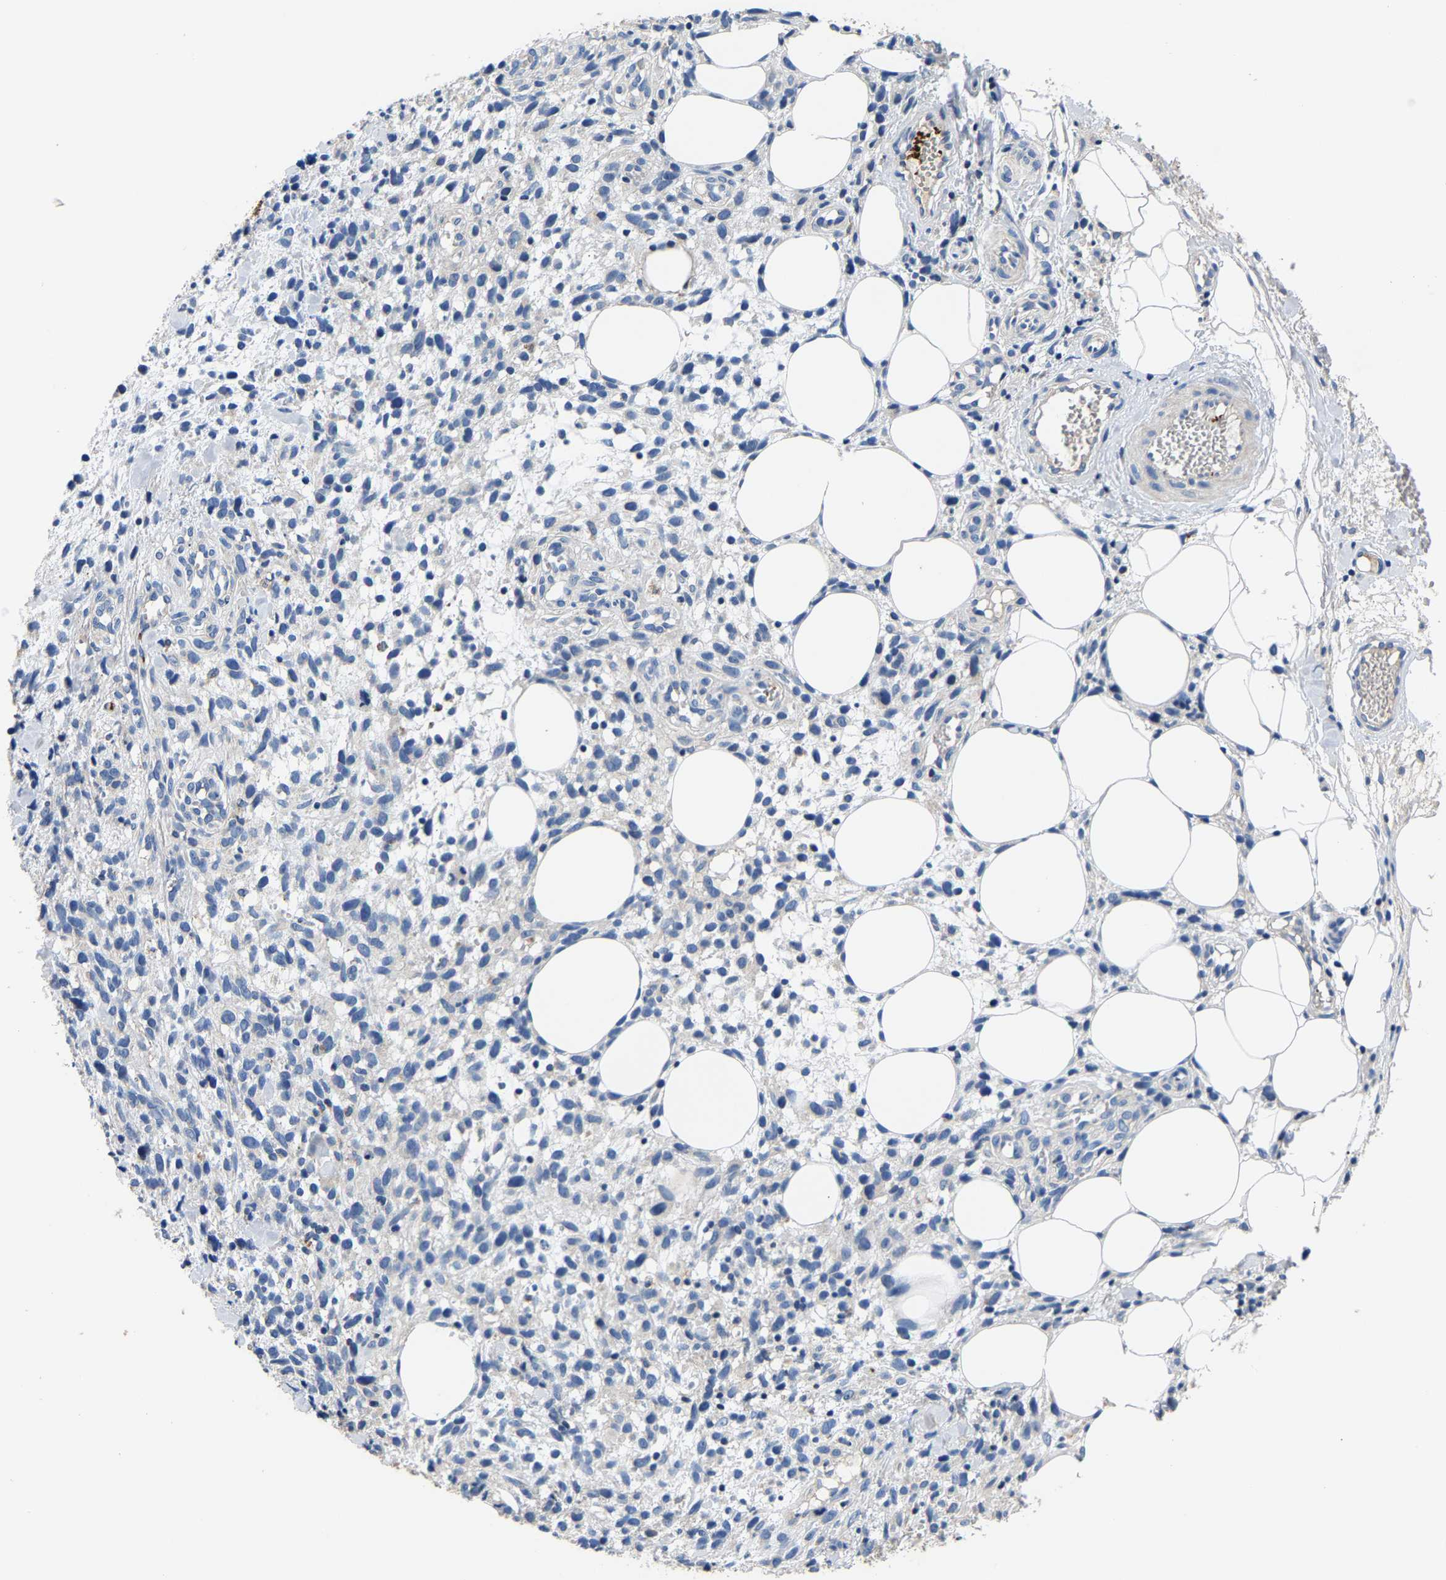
{"staining": {"intensity": "negative", "quantity": "none", "location": "none"}, "tissue": "melanoma", "cell_type": "Tumor cells", "image_type": "cancer", "snomed": [{"axis": "morphology", "description": "Malignant melanoma, NOS"}, {"axis": "topography", "description": "Skin"}], "caption": "Immunohistochemistry (IHC) of malignant melanoma displays no staining in tumor cells.", "gene": "CCDC171", "patient": {"sex": "female", "age": 55}}